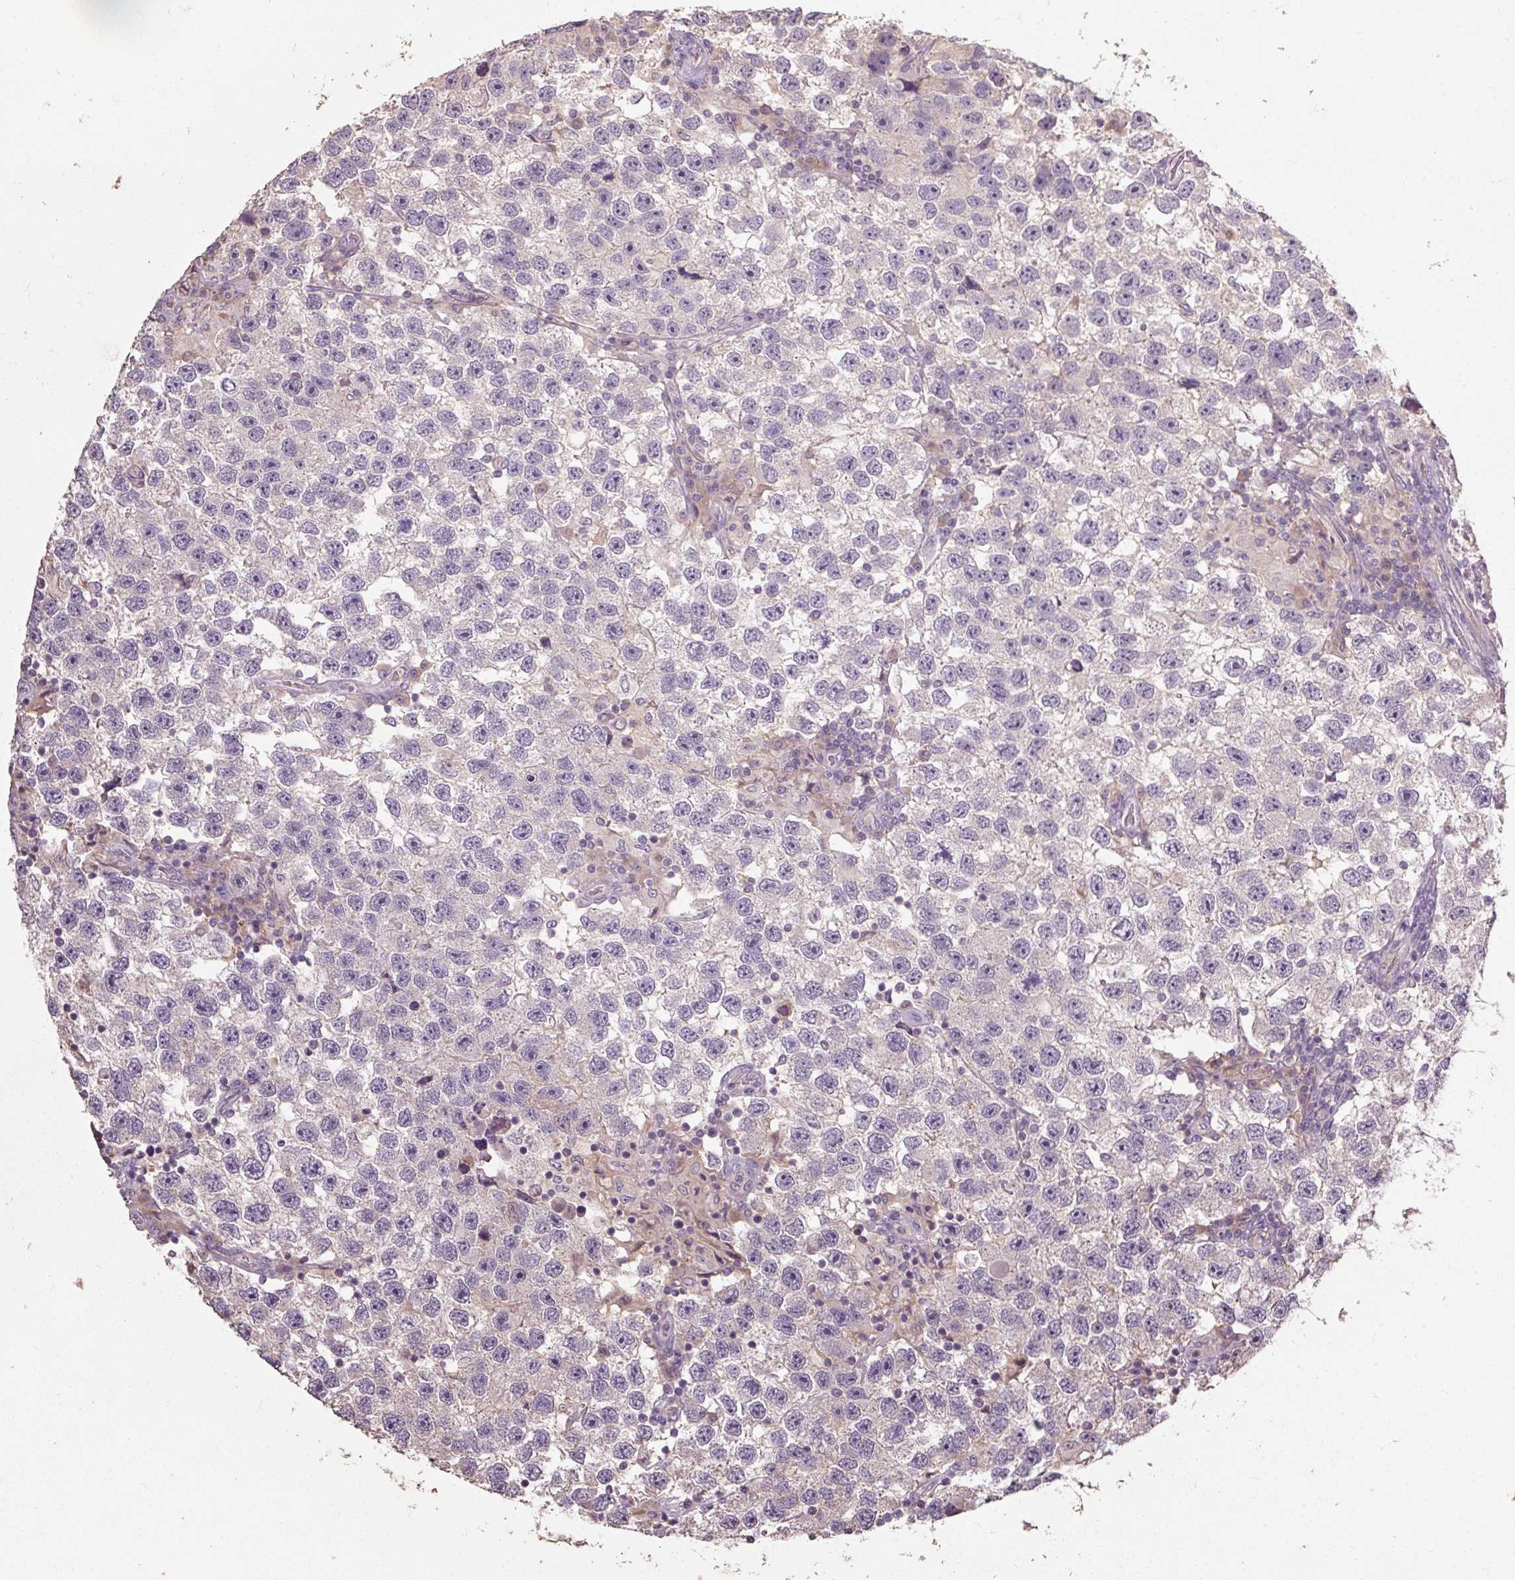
{"staining": {"intensity": "negative", "quantity": "none", "location": "none"}, "tissue": "testis cancer", "cell_type": "Tumor cells", "image_type": "cancer", "snomed": [{"axis": "morphology", "description": "Seminoma, NOS"}, {"axis": "topography", "description": "Testis"}], "caption": "Tumor cells are negative for protein expression in human testis seminoma. (DAB immunohistochemistry (IHC) visualized using brightfield microscopy, high magnification).", "gene": "CFAP65", "patient": {"sex": "male", "age": 26}}